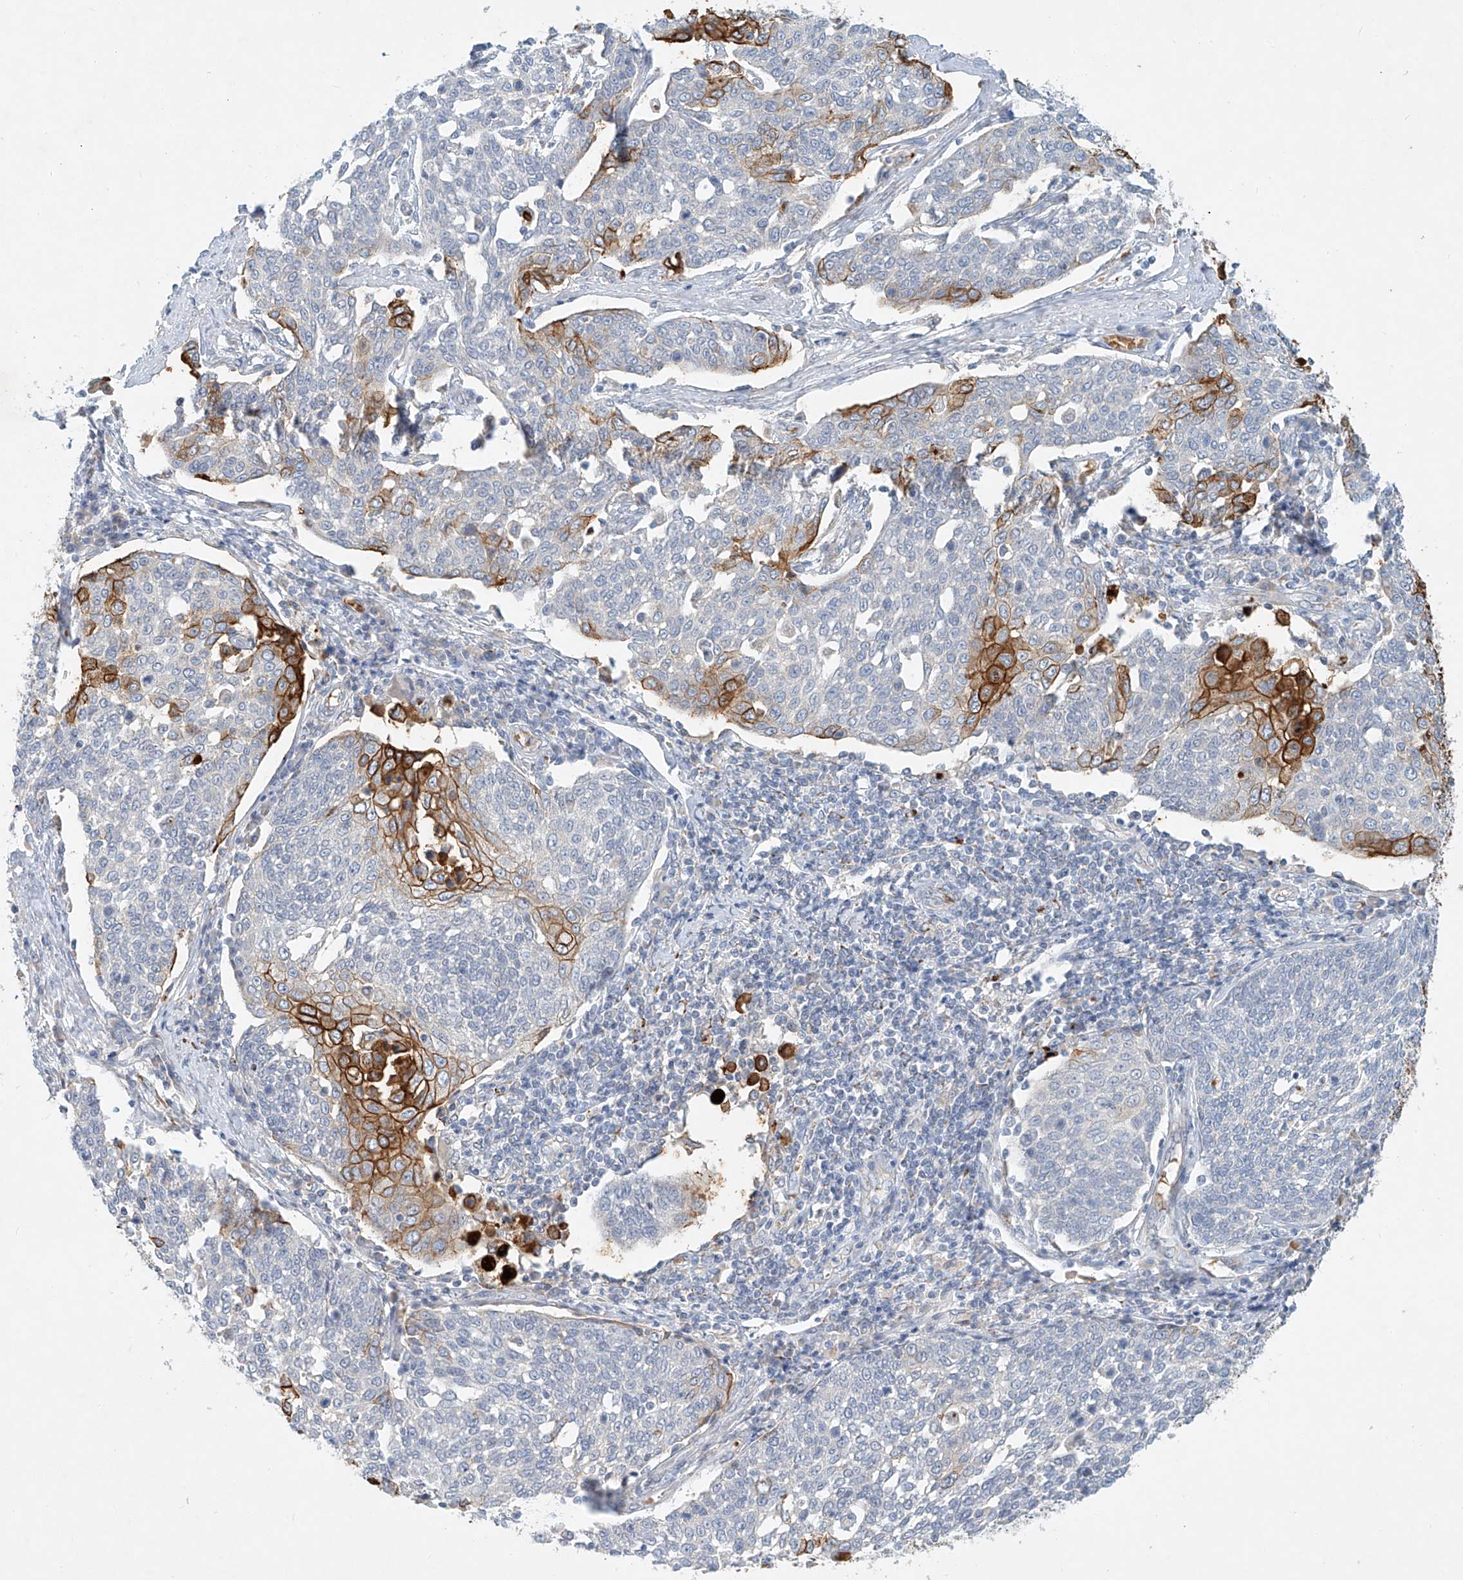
{"staining": {"intensity": "strong", "quantity": "<25%", "location": "cytoplasmic/membranous"}, "tissue": "cervical cancer", "cell_type": "Tumor cells", "image_type": "cancer", "snomed": [{"axis": "morphology", "description": "Squamous cell carcinoma, NOS"}, {"axis": "topography", "description": "Cervix"}], "caption": "Human cervical squamous cell carcinoma stained with a brown dye shows strong cytoplasmic/membranous positive expression in approximately <25% of tumor cells.", "gene": "SYTL3", "patient": {"sex": "female", "age": 34}}